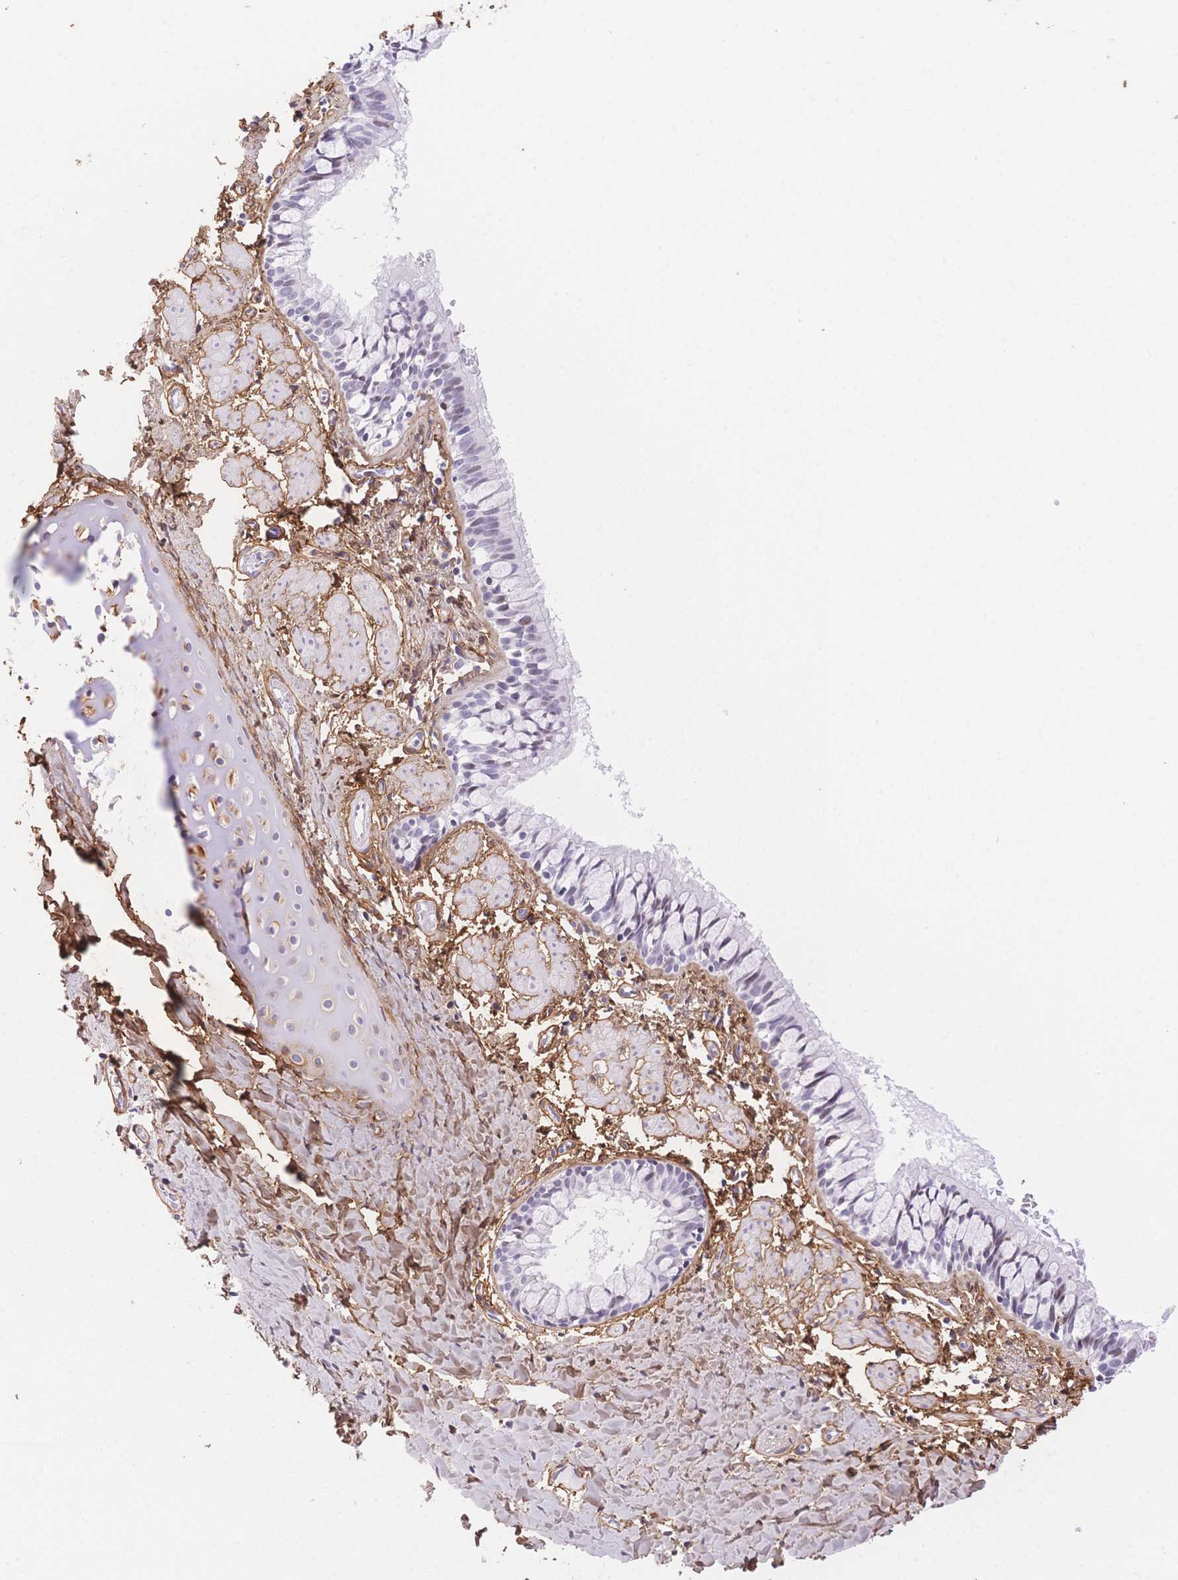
{"staining": {"intensity": "moderate", "quantity": "<25%", "location": "nuclear"}, "tissue": "bronchus", "cell_type": "Respiratory epithelial cells", "image_type": "normal", "snomed": [{"axis": "morphology", "description": "Normal tissue, NOS"}, {"axis": "topography", "description": "Bronchus"}], "caption": "This photomicrograph shows IHC staining of benign human bronchus, with low moderate nuclear expression in approximately <25% of respiratory epithelial cells.", "gene": "PDZD2", "patient": {"sex": "male", "age": 1}}